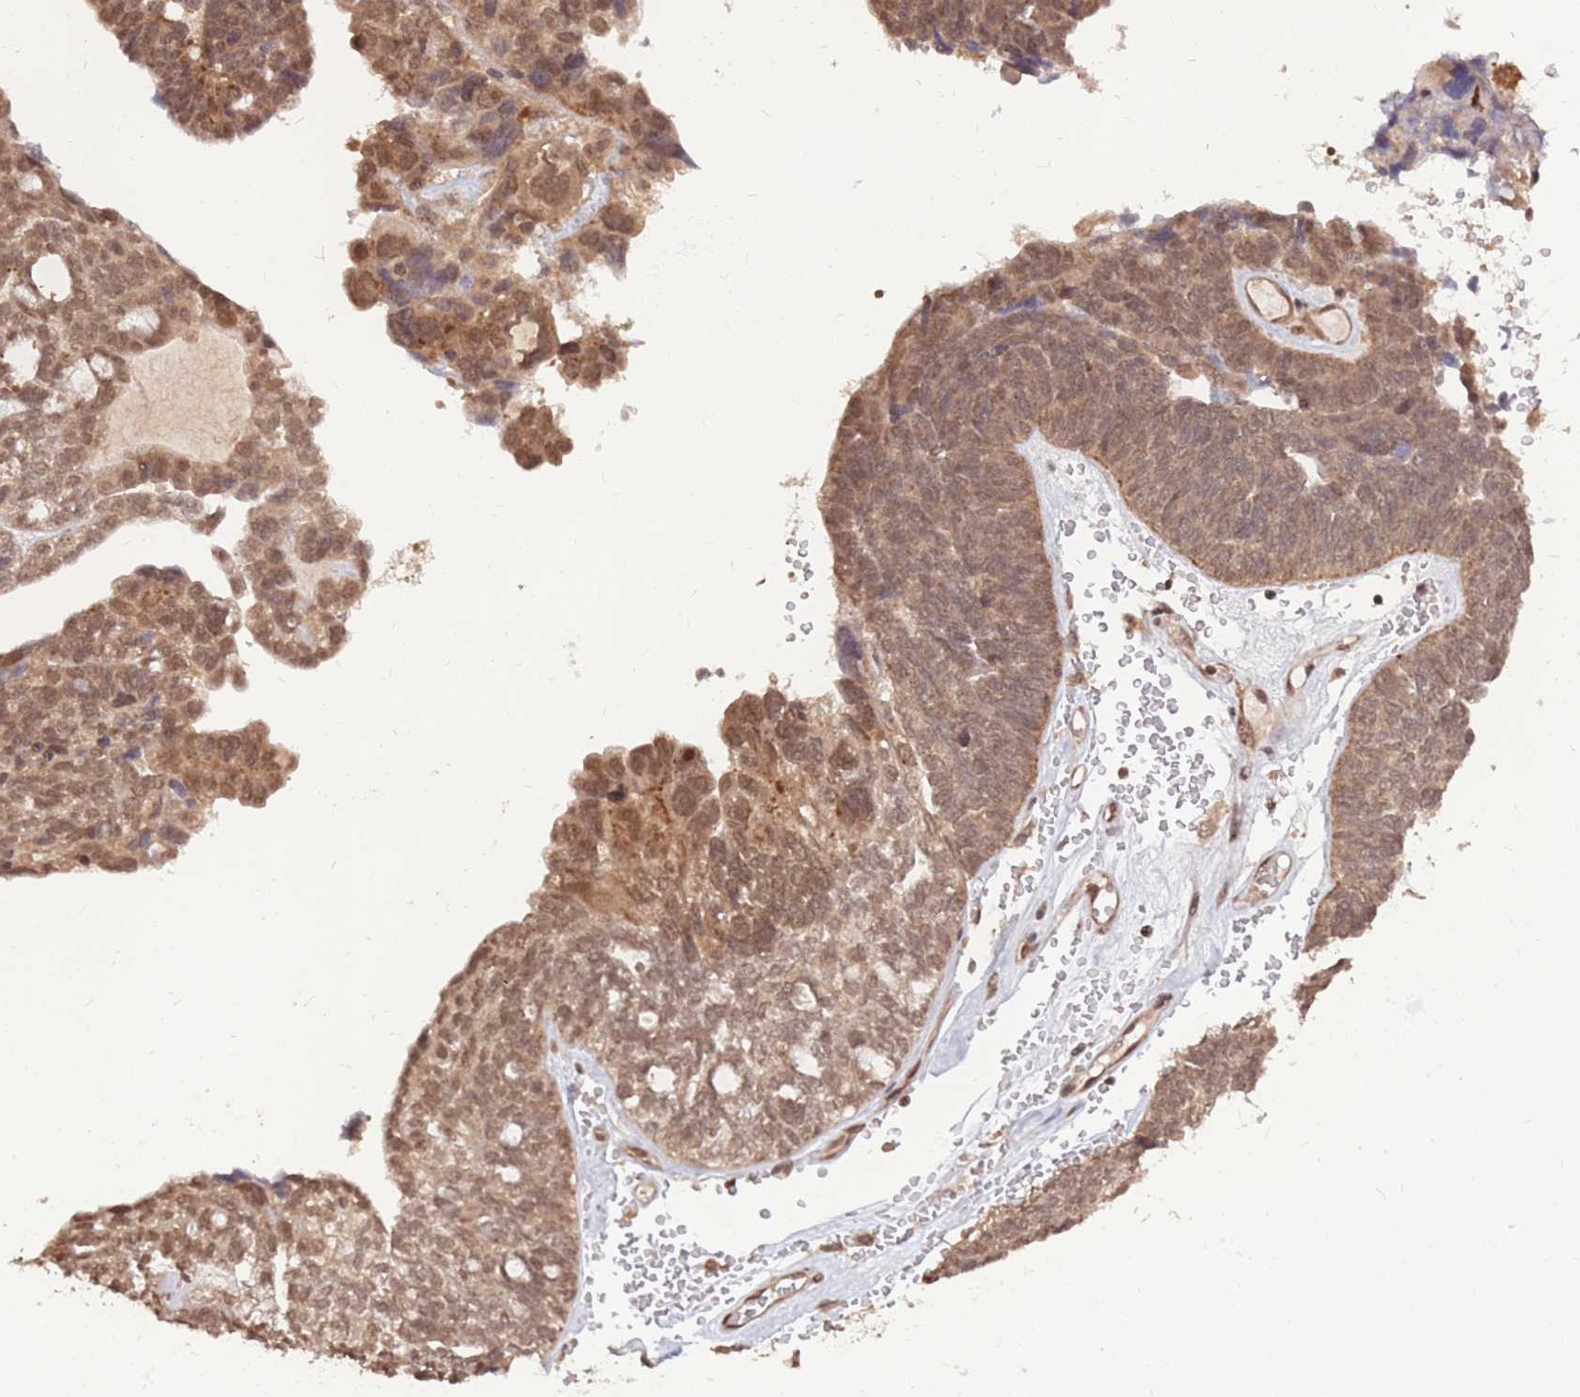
{"staining": {"intensity": "moderate", "quantity": ">75%", "location": "cytoplasmic/membranous,nuclear"}, "tissue": "ovarian cancer", "cell_type": "Tumor cells", "image_type": "cancer", "snomed": [{"axis": "morphology", "description": "Cystadenocarcinoma, serous, NOS"}, {"axis": "topography", "description": "Ovary"}], "caption": "Immunohistochemical staining of ovarian serous cystadenocarcinoma reveals moderate cytoplasmic/membranous and nuclear protein staining in approximately >75% of tumor cells.", "gene": "SRA1", "patient": {"sex": "female", "age": 79}}